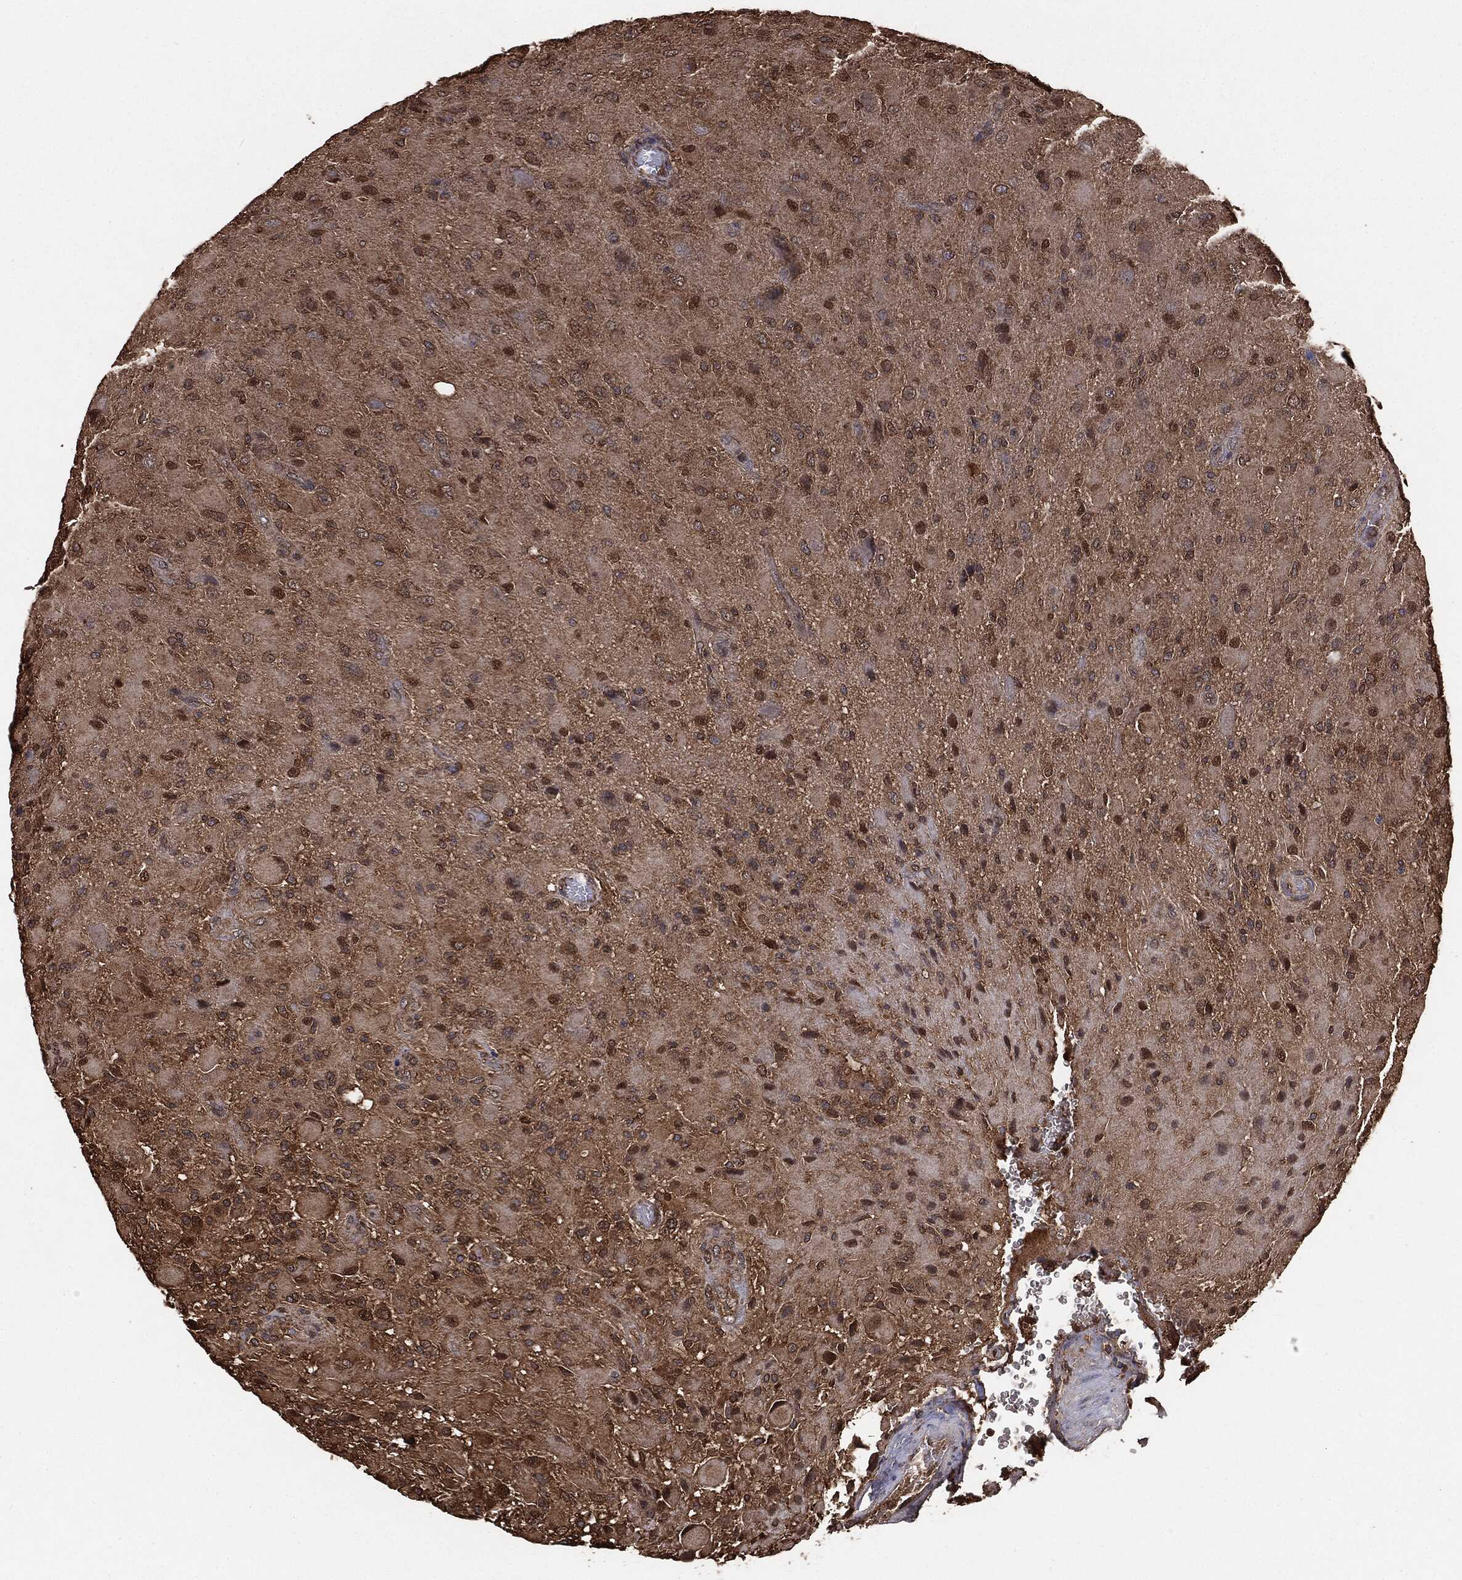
{"staining": {"intensity": "moderate", "quantity": ">75%", "location": "cytoplasmic/membranous"}, "tissue": "glioma", "cell_type": "Tumor cells", "image_type": "cancer", "snomed": [{"axis": "morphology", "description": "Glioma, malignant, High grade"}, {"axis": "topography", "description": "Cerebral cortex"}], "caption": "IHC staining of malignant high-grade glioma, which exhibits medium levels of moderate cytoplasmic/membranous positivity in approximately >75% of tumor cells indicating moderate cytoplasmic/membranous protein expression. The staining was performed using DAB (brown) for protein detection and nuclei were counterstained in hematoxylin (blue).", "gene": "NME1", "patient": {"sex": "male", "age": 35}}